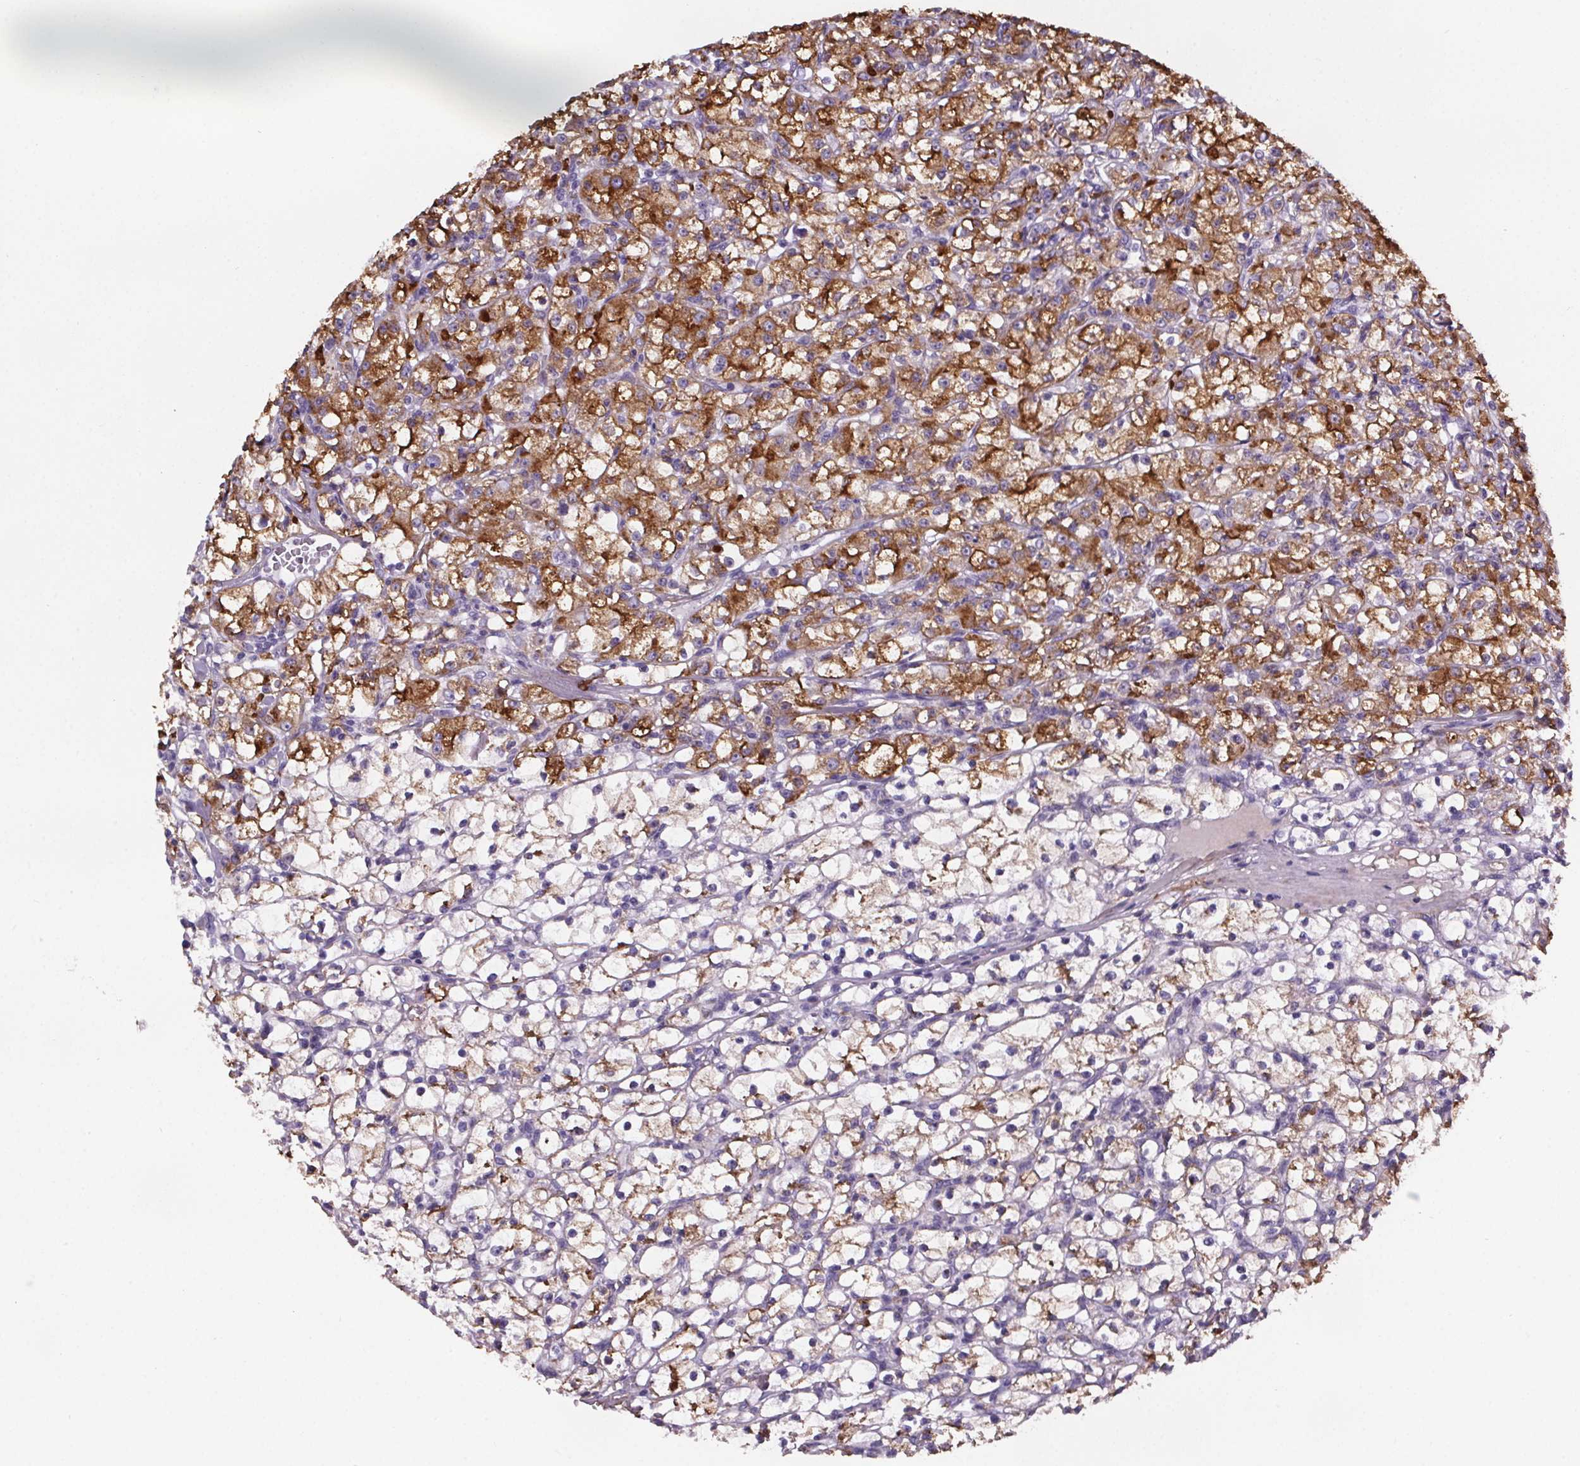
{"staining": {"intensity": "moderate", "quantity": "25%-75%", "location": "cytoplasmic/membranous"}, "tissue": "renal cancer", "cell_type": "Tumor cells", "image_type": "cancer", "snomed": [{"axis": "morphology", "description": "Adenocarcinoma, NOS"}, {"axis": "topography", "description": "Kidney"}], "caption": "Human renal cancer stained with a protein marker demonstrates moderate staining in tumor cells.", "gene": "CUBN", "patient": {"sex": "female", "age": 59}}